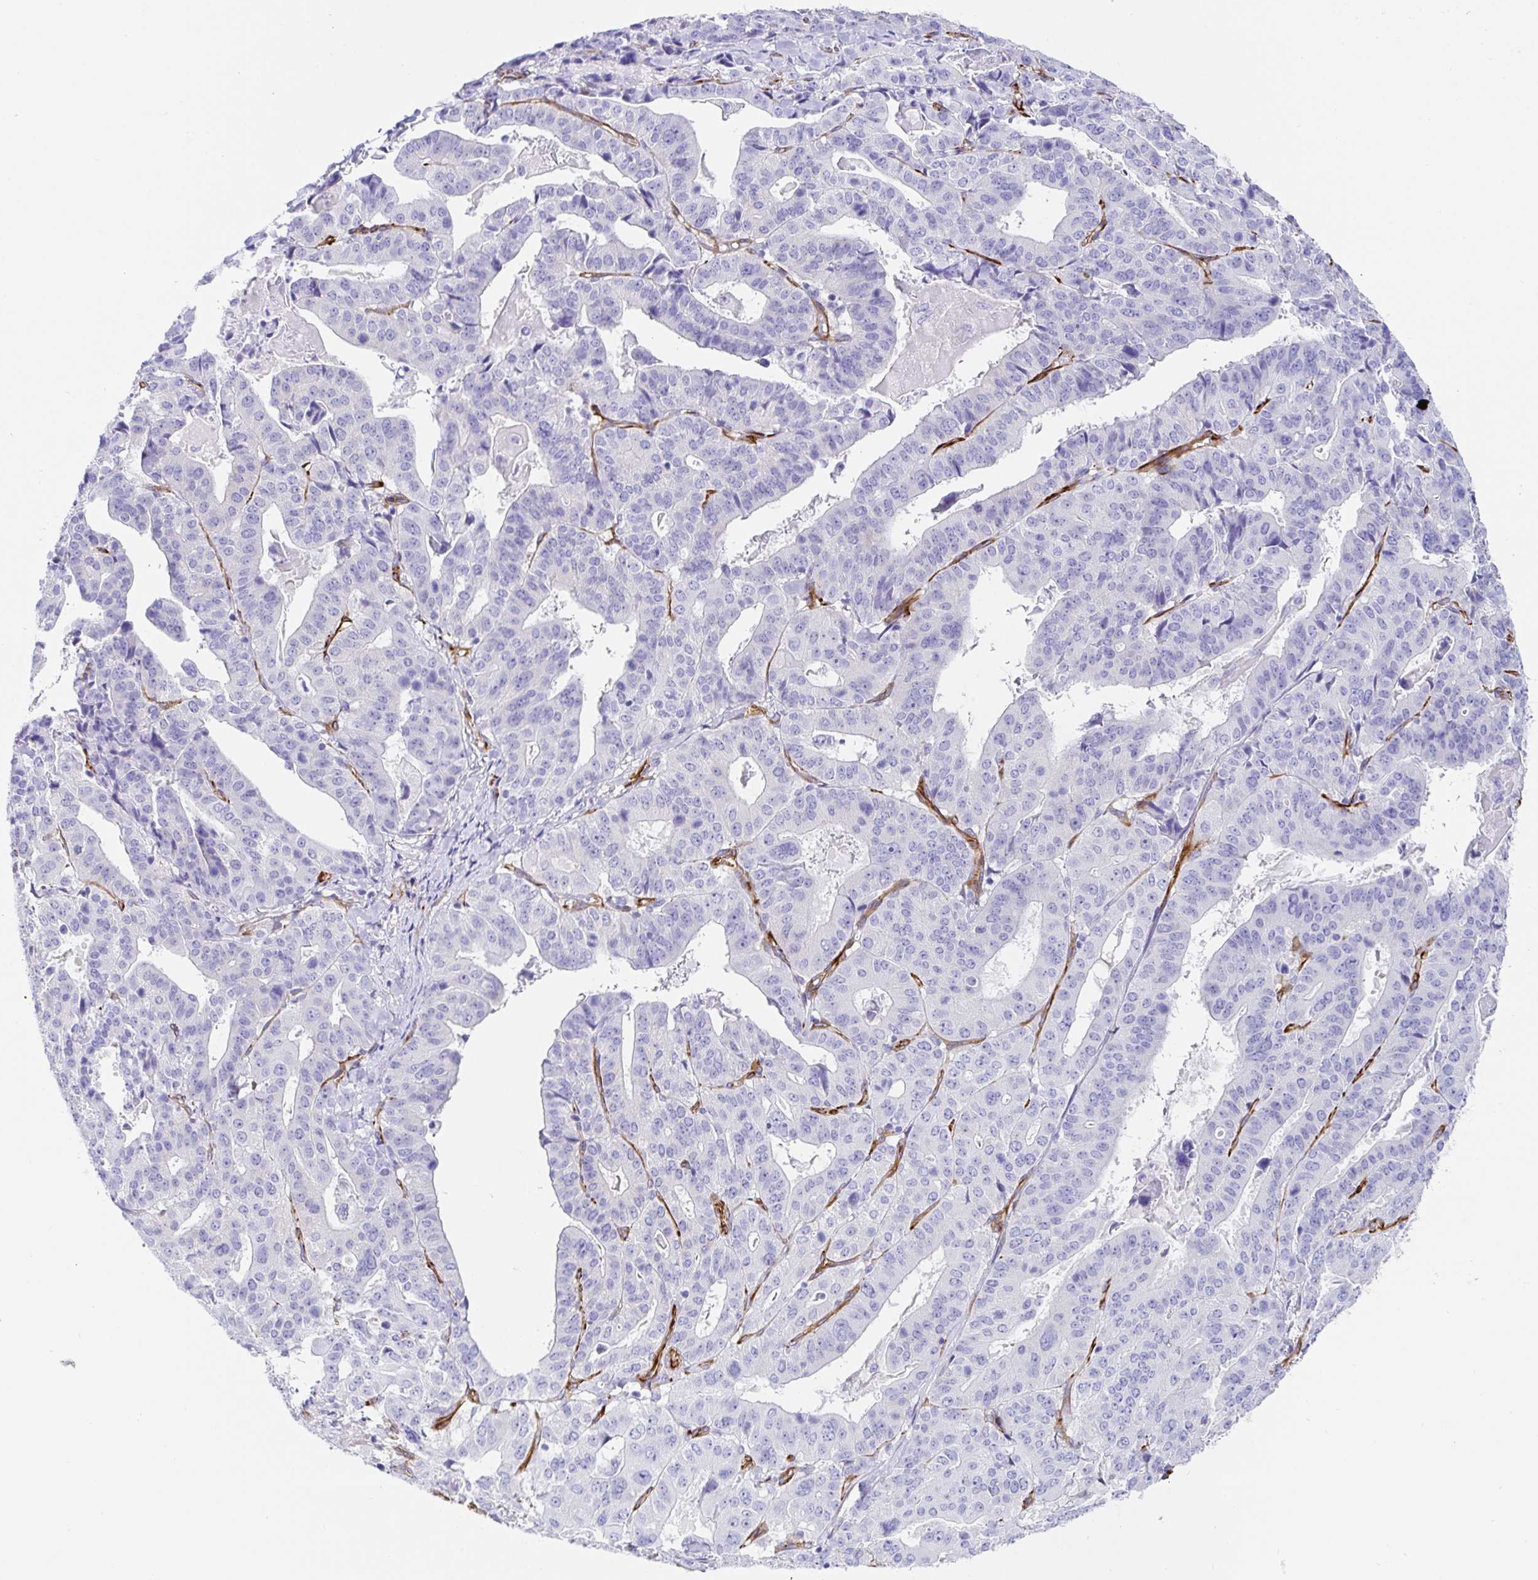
{"staining": {"intensity": "negative", "quantity": "none", "location": "none"}, "tissue": "stomach cancer", "cell_type": "Tumor cells", "image_type": "cancer", "snomed": [{"axis": "morphology", "description": "Adenocarcinoma, NOS"}, {"axis": "topography", "description": "Stomach"}], "caption": "Image shows no protein expression in tumor cells of stomach cancer tissue.", "gene": "DOCK1", "patient": {"sex": "male", "age": 48}}